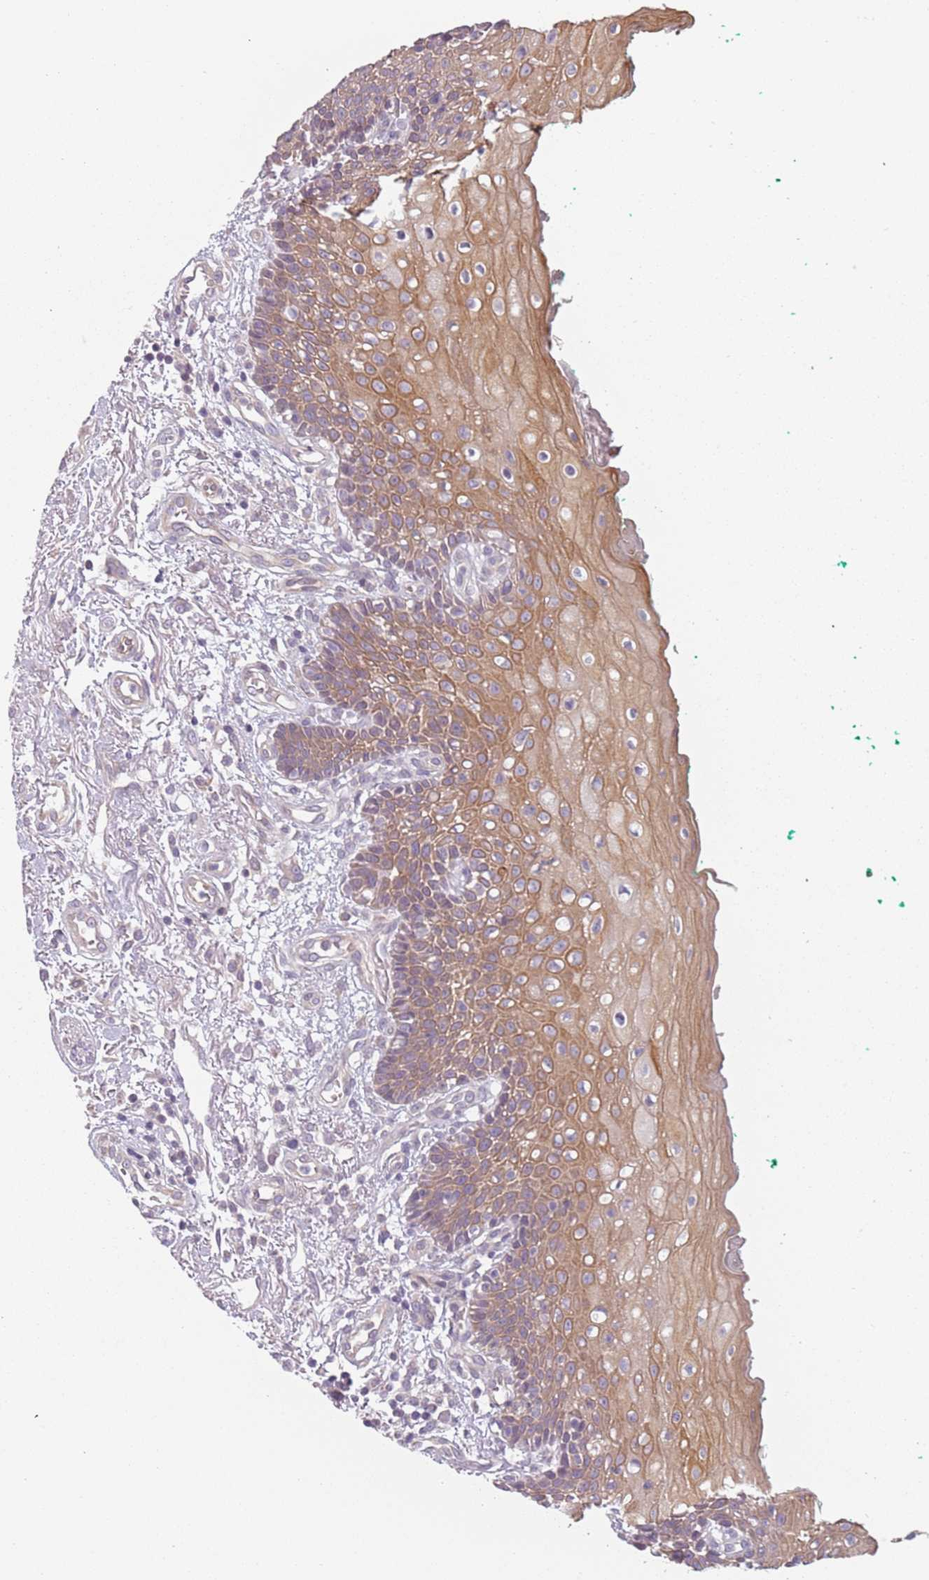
{"staining": {"intensity": "moderate", "quantity": ">75%", "location": "cytoplasmic/membranous"}, "tissue": "oral mucosa", "cell_type": "Squamous epithelial cells", "image_type": "normal", "snomed": [{"axis": "morphology", "description": "Normal tissue, NOS"}, {"axis": "morphology", "description": "Squamous cell carcinoma, NOS"}, {"axis": "topography", "description": "Oral tissue"}, {"axis": "topography", "description": "Tounge, NOS"}, {"axis": "topography", "description": "Head-Neck"}], "caption": "A histopathology image of human oral mucosa stained for a protein displays moderate cytoplasmic/membranous brown staining in squamous epithelial cells. (DAB IHC, brown staining for protein, blue staining for nuclei).", "gene": "TLCD2", "patient": {"sex": "male", "age": 79}}